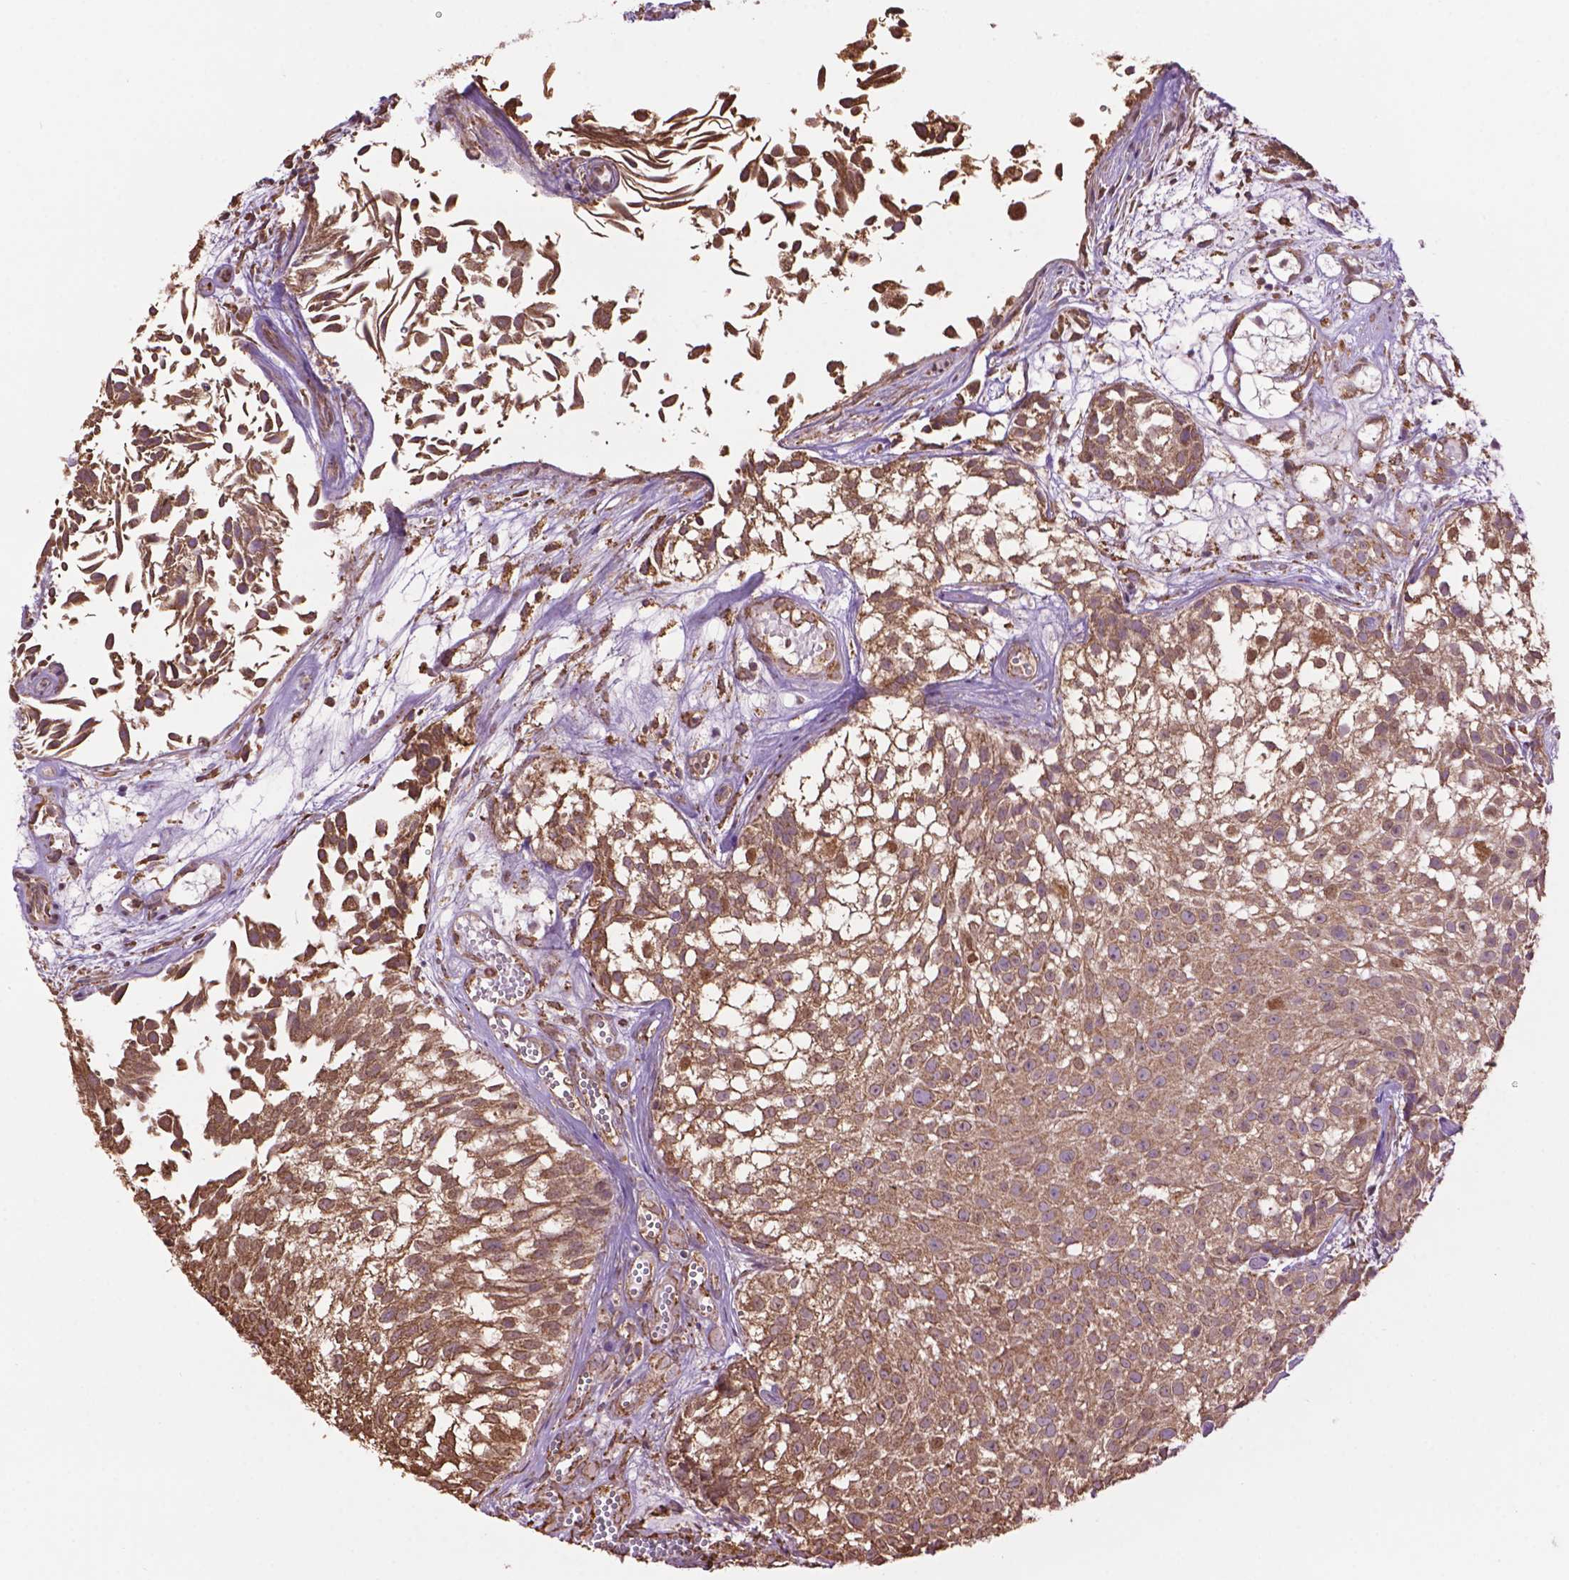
{"staining": {"intensity": "moderate", "quantity": ">75%", "location": "cytoplasmic/membranous"}, "tissue": "urothelial cancer", "cell_type": "Tumor cells", "image_type": "cancer", "snomed": [{"axis": "morphology", "description": "Urothelial carcinoma, Low grade"}, {"axis": "topography", "description": "Urinary bladder"}], "caption": "Brown immunohistochemical staining in low-grade urothelial carcinoma displays moderate cytoplasmic/membranous staining in about >75% of tumor cells. The staining was performed using DAB to visualize the protein expression in brown, while the nuclei were stained in blue with hematoxylin (Magnification: 20x).", "gene": "PPP2R5E", "patient": {"sex": "male", "age": 70}}